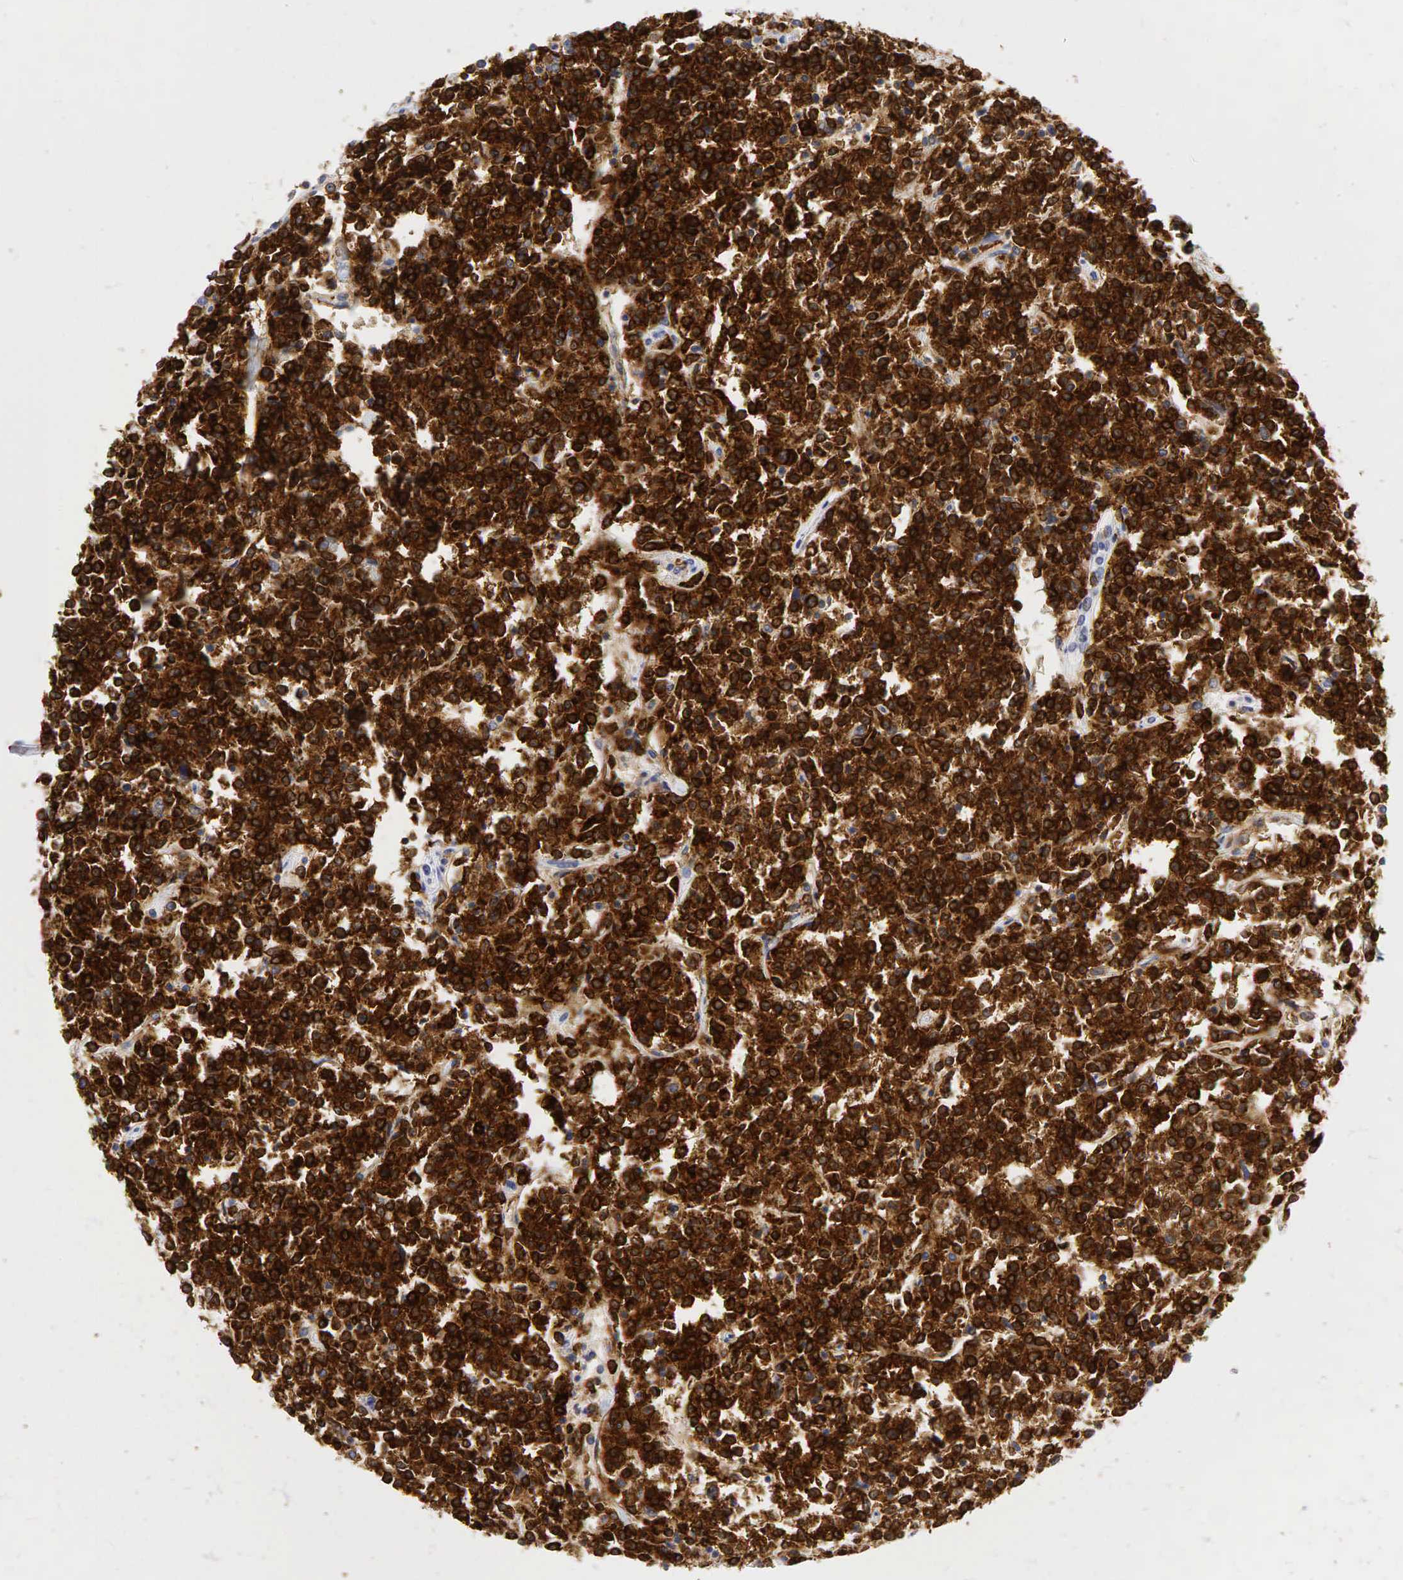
{"staining": {"intensity": "strong", "quantity": ">75%", "location": "cytoplasmic/membranous"}, "tissue": "lymphoma", "cell_type": "Tumor cells", "image_type": "cancer", "snomed": [{"axis": "morphology", "description": "Malignant lymphoma, non-Hodgkin's type, Low grade"}, {"axis": "topography", "description": "Small intestine"}], "caption": "IHC (DAB (3,3'-diaminobenzidine)) staining of low-grade malignant lymphoma, non-Hodgkin's type demonstrates strong cytoplasmic/membranous protein expression in about >75% of tumor cells.", "gene": "CD79A", "patient": {"sex": "female", "age": 59}}